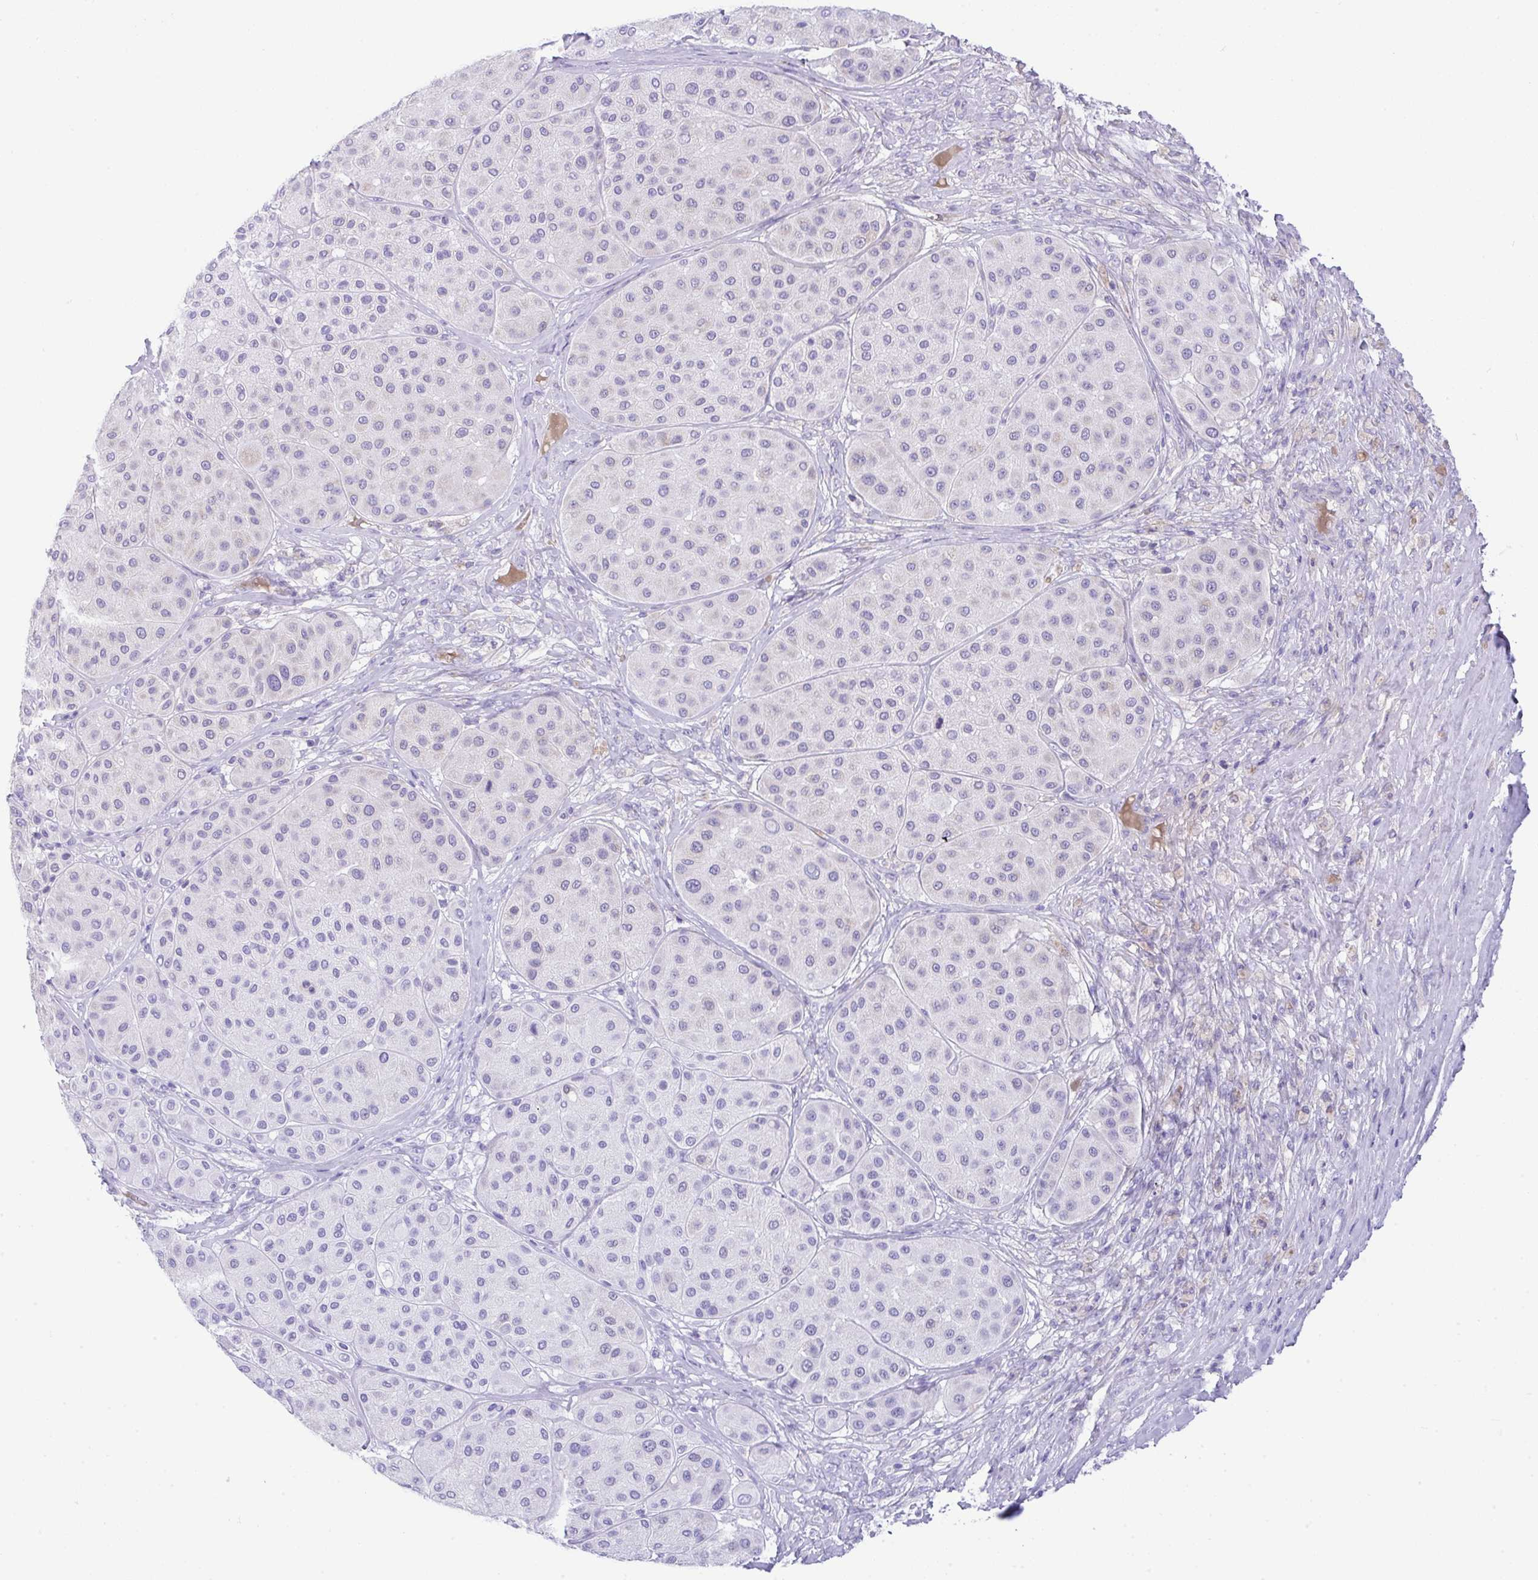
{"staining": {"intensity": "negative", "quantity": "none", "location": "none"}, "tissue": "melanoma", "cell_type": "Tumor cells", "image_type": "cancer", "snomed": [{"axis": "morphology", "description": "Malignant melanoma, Metastatic site"}, {"axis": "topography", "description": "Smooth muscle"}], "caption": "Tumor cells are negative for brown protein staining in malignant melanoma (metastatic site).", "gene": "PLA2G12B", "patient": {"sex": "male", "age": 41}}